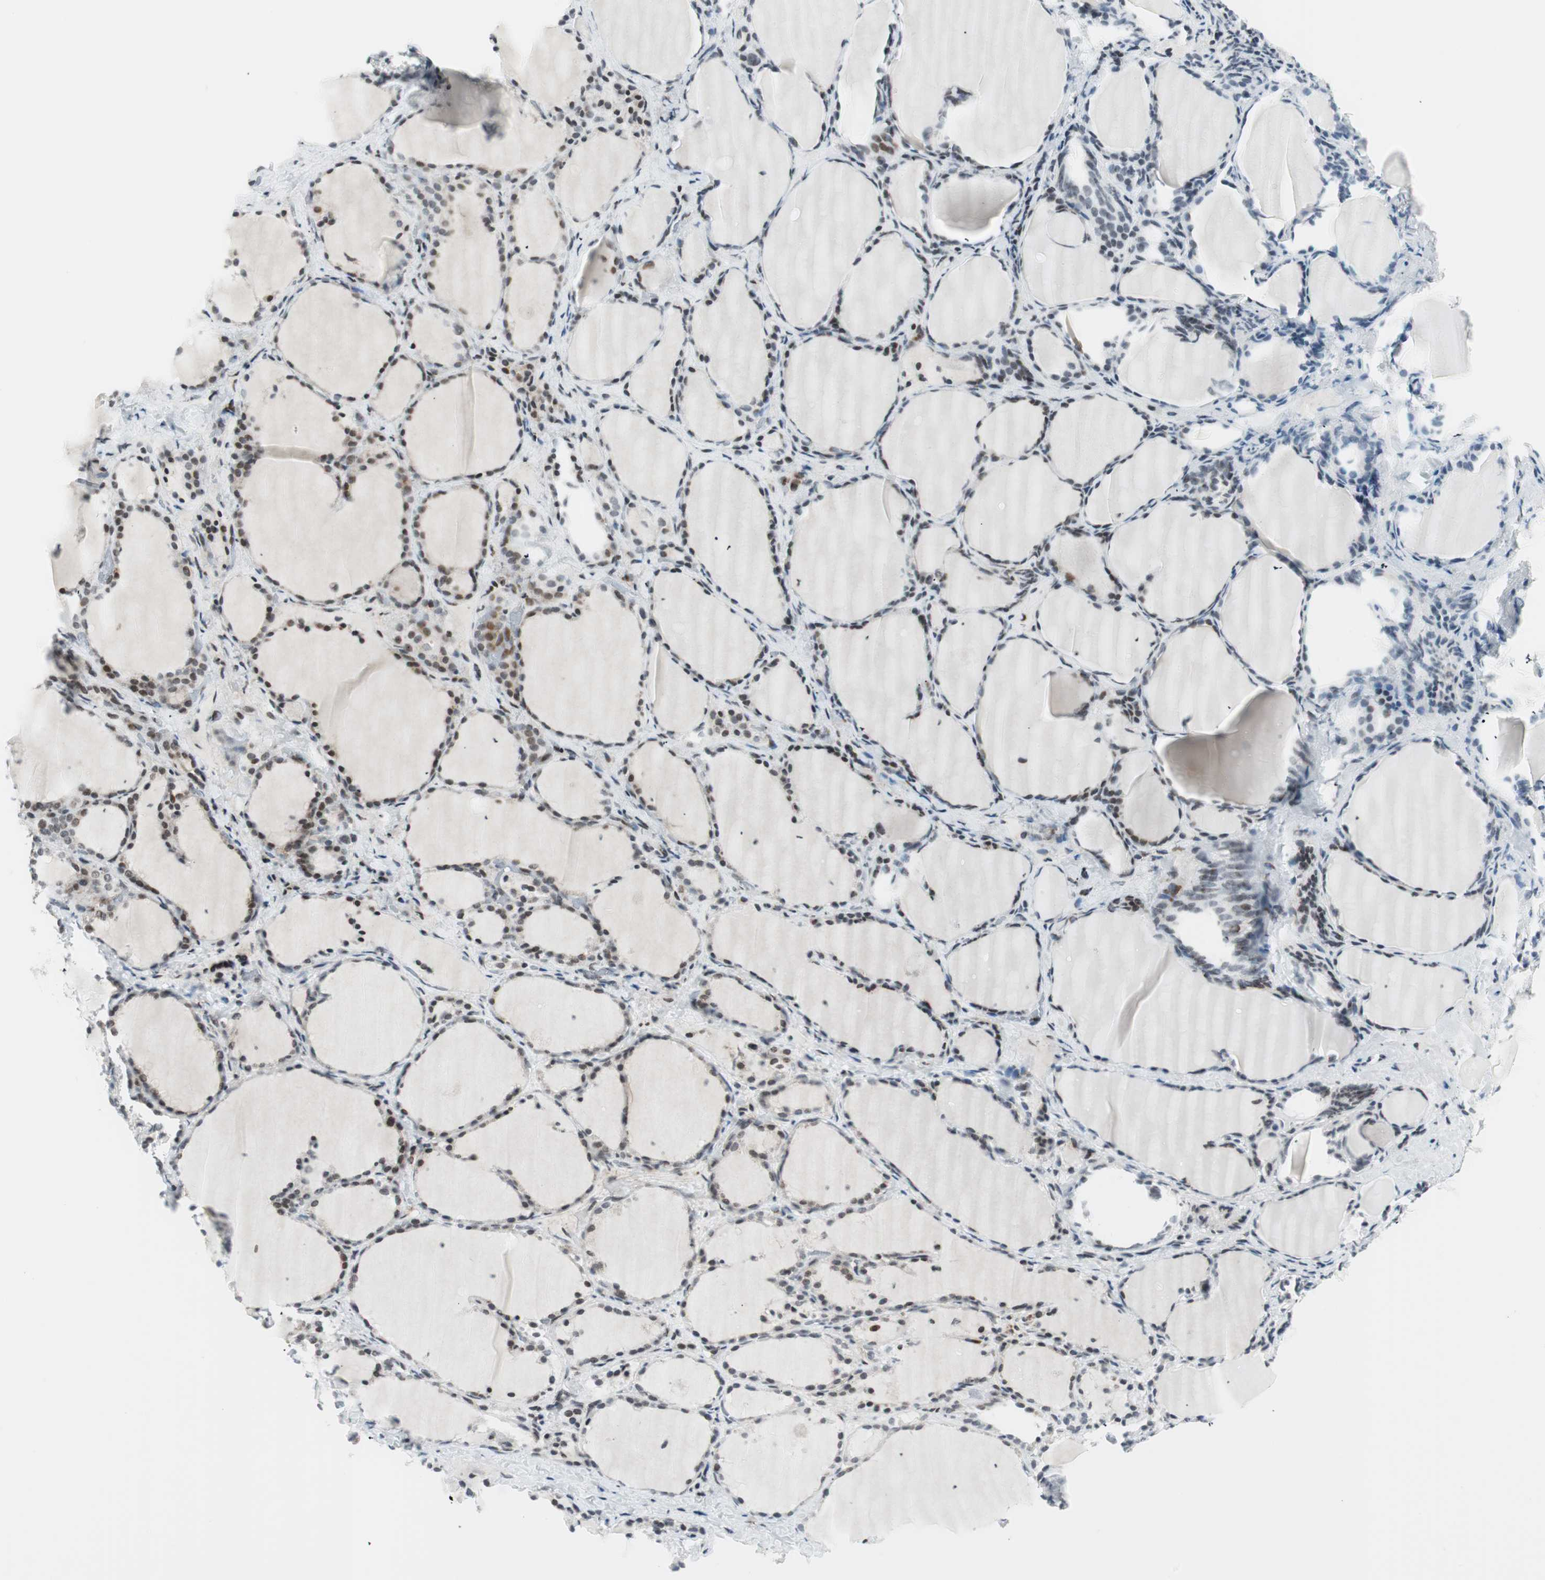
{"staining": {"intensity": "moderate", "quantity": ">75%", "location": "cytoplasmic/membranous,nuclear"}, "tissue": "thyroid gland", "cell_type": "Glandular cells", "image_type": "normal", "snomed": [{"axis": "morphology", "description": "Normal tissue, NOS"}, {"axis": "morphology", "description": "Papillary adenocarcinoma, NOS"}, {"axis": "topography", "description": "Thyroid gland"}], "caption": "Thyroid gland stained with DAB (3,3'-diaminobenzidine) IHC shows medium levels of moderate cytoplasmic/membranous,nuclear staining in approximately >75% of glandular cells.", "gene": "TPT1", "patient": {"sex": "female", "age": 30}}